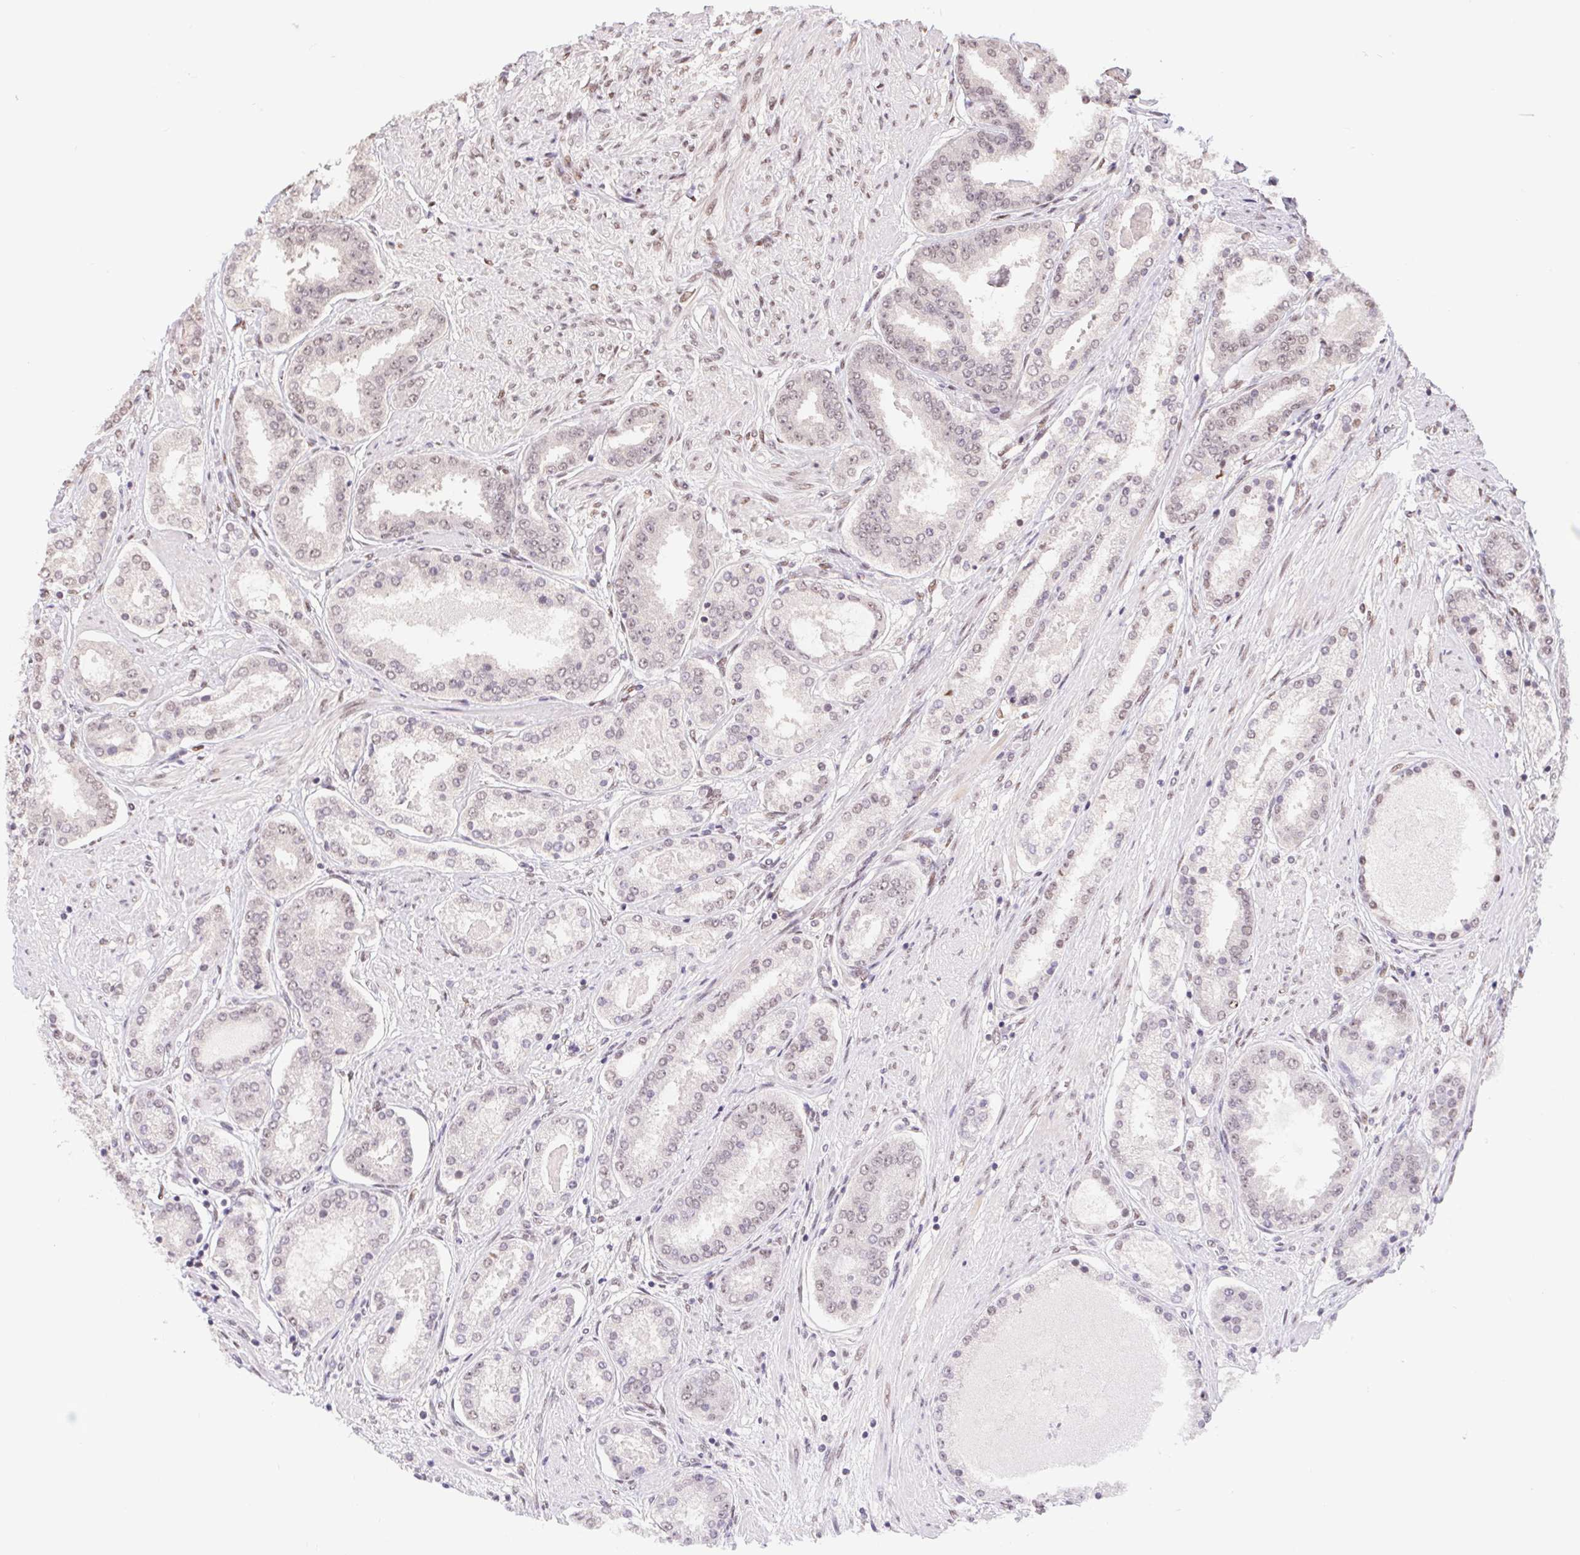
{"staining": {"intensity": "weak", "quantity": "<25%", "location": "nuclear"}, "tissue": "prostate cancer", "cell_type": "Tumor cells", "image_type": "cancer", "snomed": [{"axis": "morphology", "description": "Adenocarcinoma, High grade"}, {"axis": "topography", "description": "Prostate"}], "caption": "This image is of prostate adenocarcinoma (high-grade) stained with immunohistochemistry (IHC) to label a protein in brown with the nuclei are counter-stained blue. There is no positivity in tumor cells. (Immunohistochemistry, brightfield microscopy, high magnification).", "gene": "CAND1", "patient": {"sex": "male", "age": 63}}